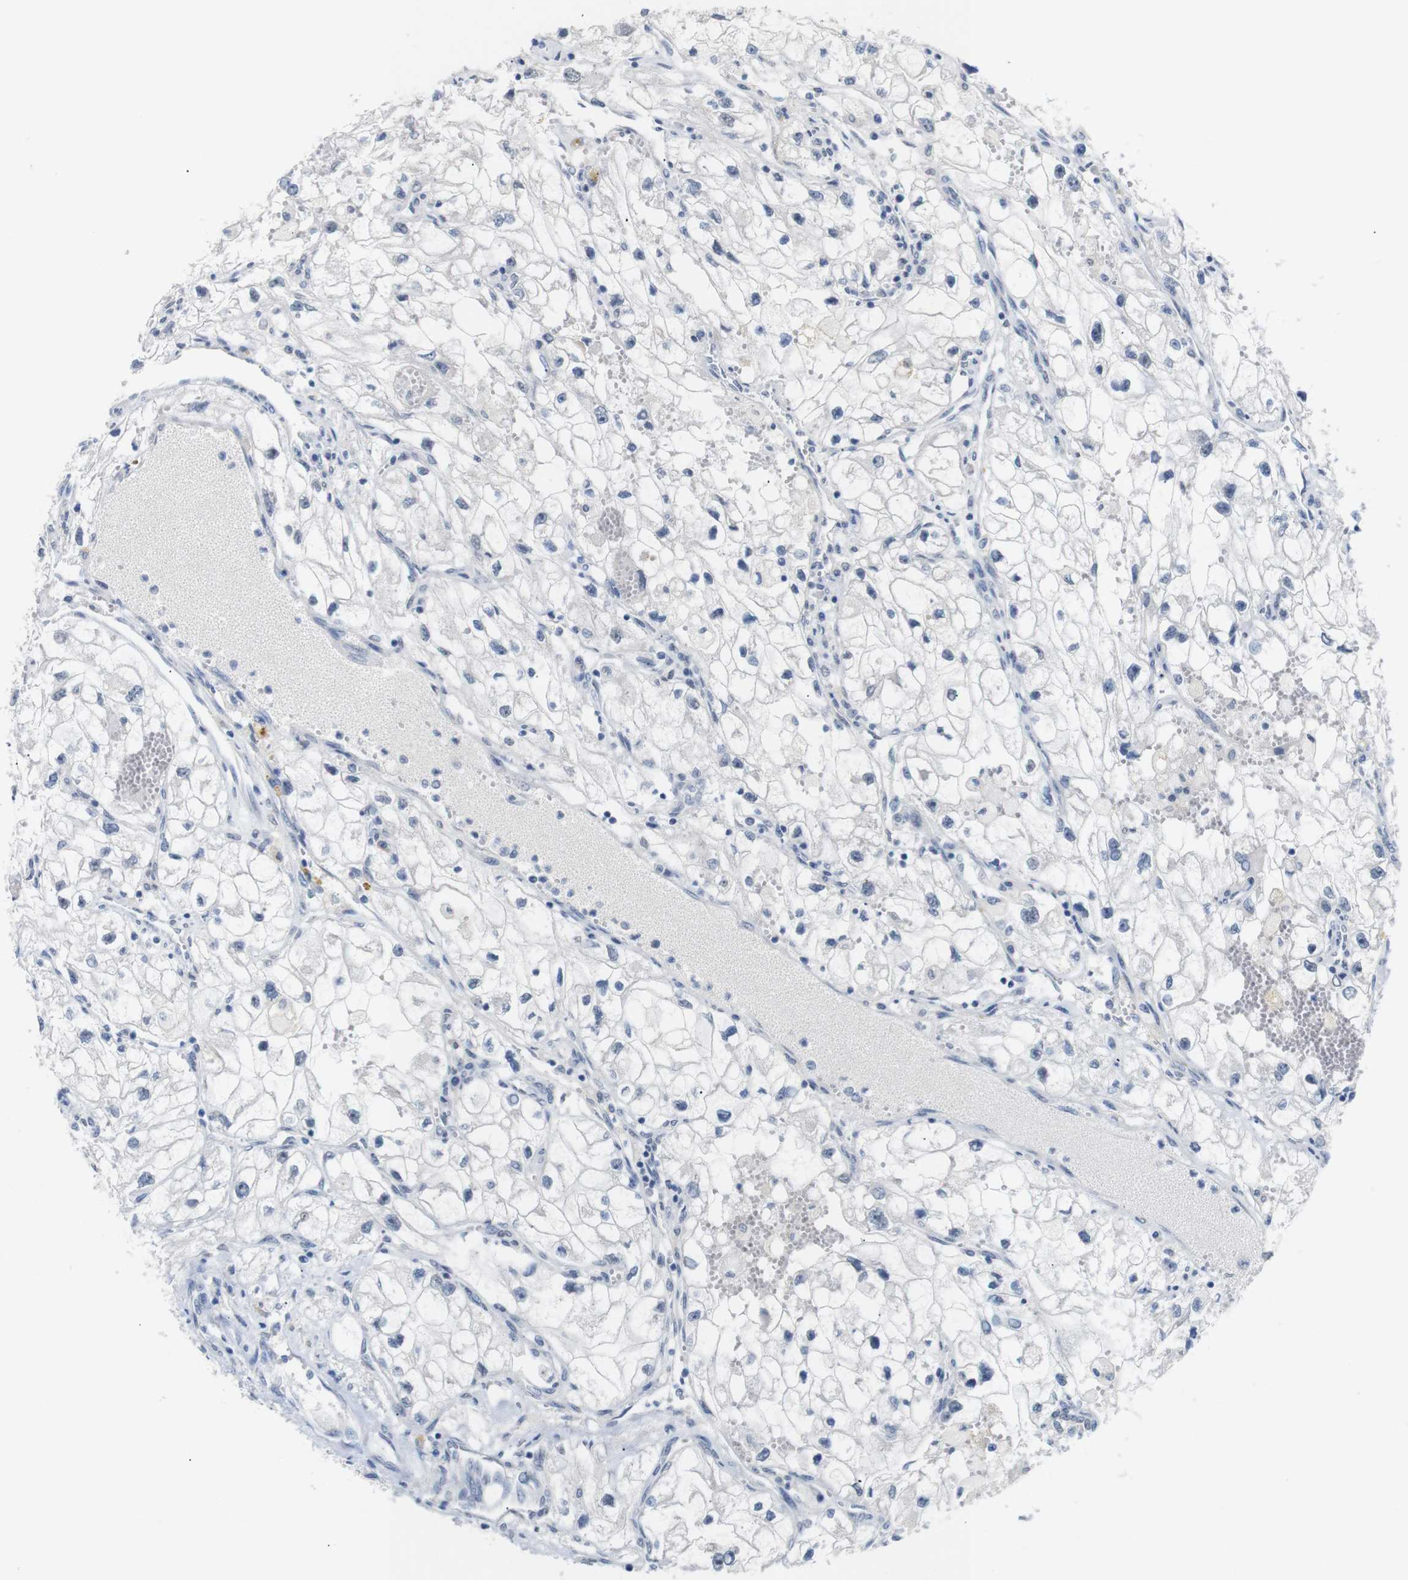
{"staining": {"intensity": "negative", "quantity": "none", "location": "none"}, "tissue": "renal cancer", "cell_type": "Tumor cells", "image_type": "cancer", "snomed": [{"axis": "morphology", "description": "Adenocarcinoma, NOS"}, {"axis": "topography", "description": "Kidney"}], "caption": "IHC micrograph of neoplastic tissue: adenocarcinoma (renal) stained with DAB (3,3'-diaminobenzidine) exhibits no significant protein positivity in tumor cells.", "gene": "CHRM5", "patient": {"sex": "female", "age": 70}}